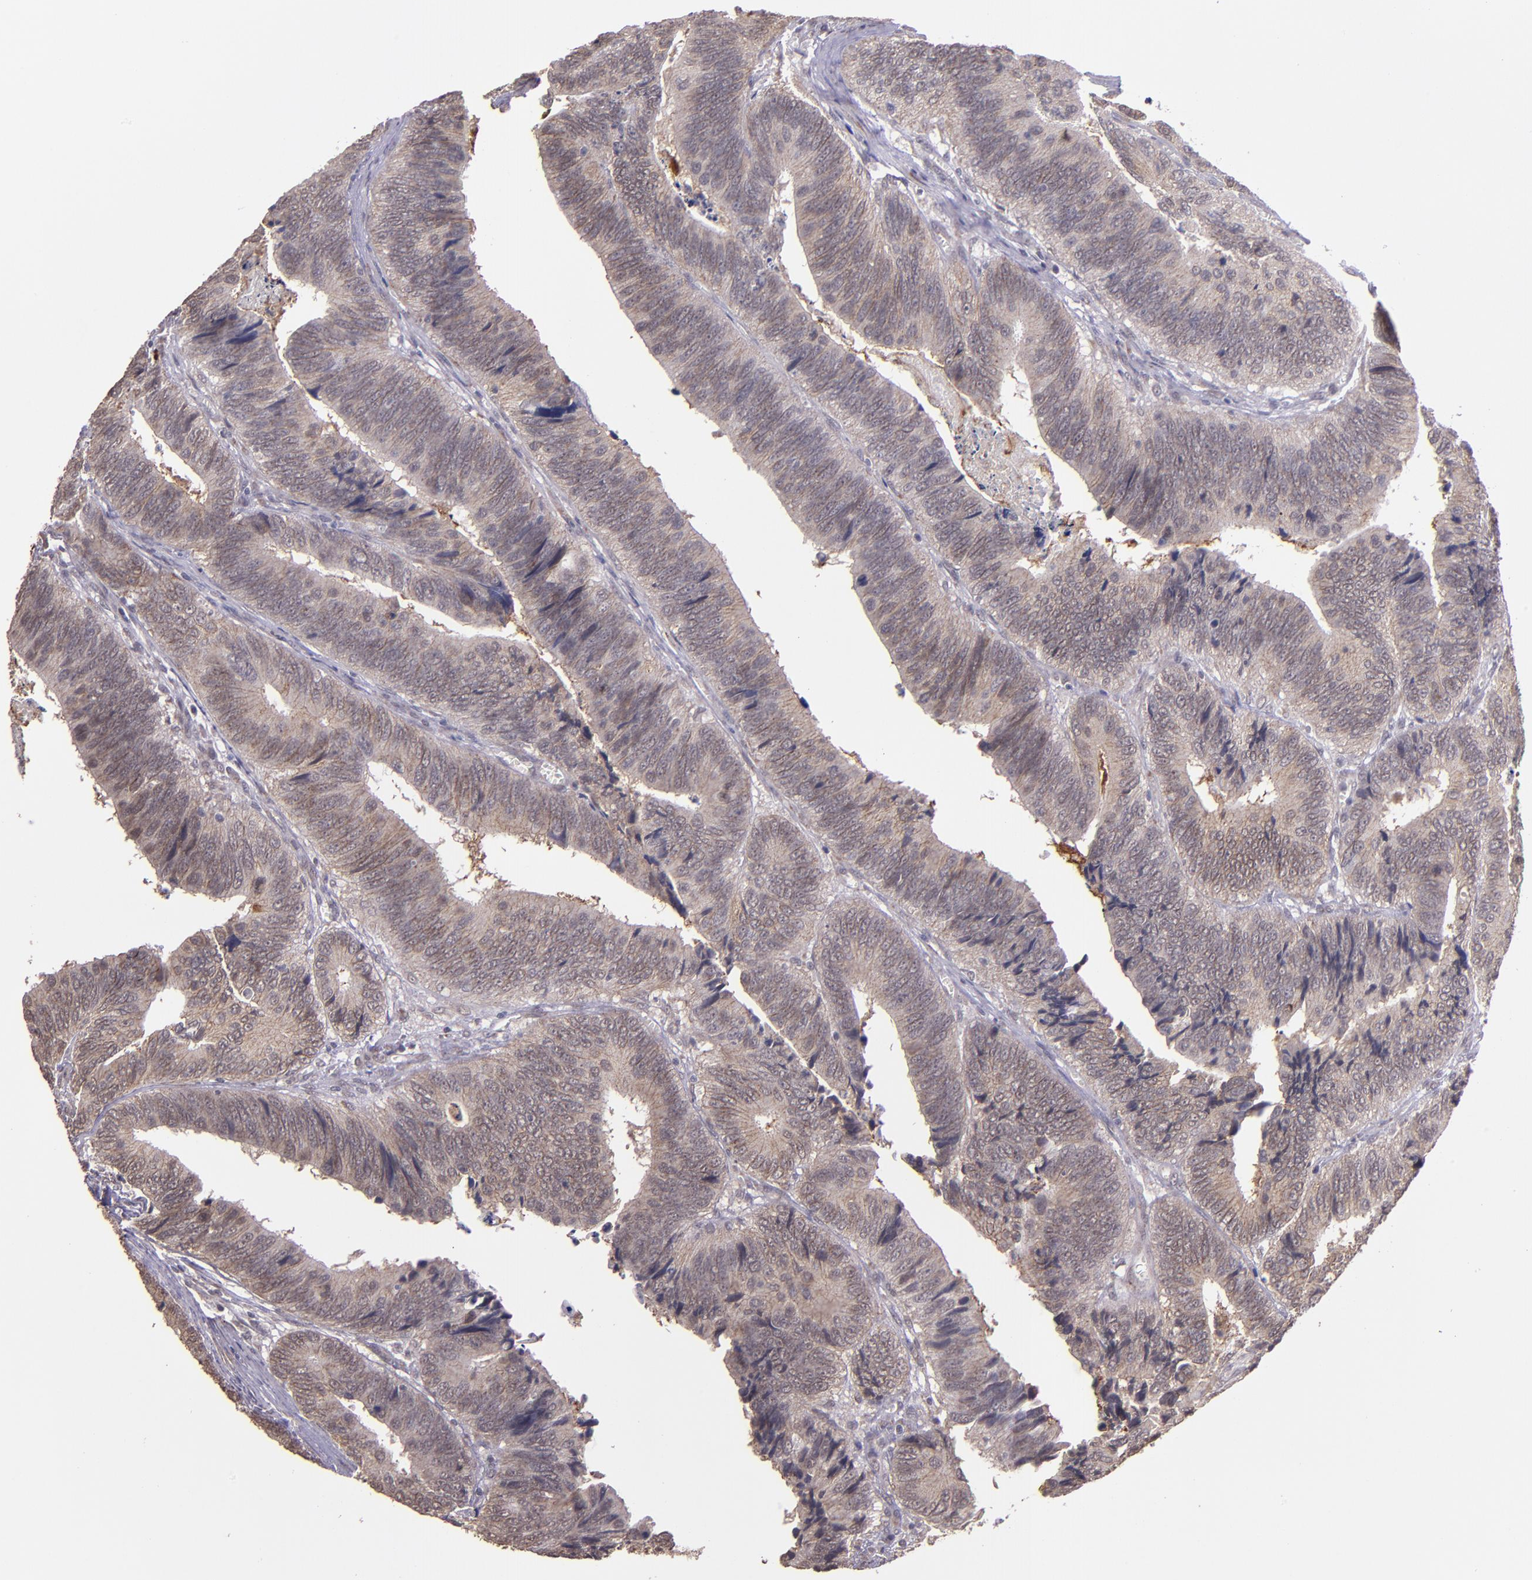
{"staining": {"intensity": "moderate", "quantity": ">75%", "location": "cytoplasmic/membranous"}, "tissue": "colorectal cancer", "cell_type": "Tumor cells", "image_type": "cancer", "snomed": [{"axis": "morphology", "description": "Adenocarcinoma, NOS"}, {"axis": "topography", "description": "Colon"}], "caption": "Moderate cytoplasmic/membranous staining for a protein is present in approximately >75% of tumor cells of colorectal cancer (adenocarcinoma) using immunohistochemistry.", "gene": "TAF7L", "patient": {"sex": "male", "age": 72}}